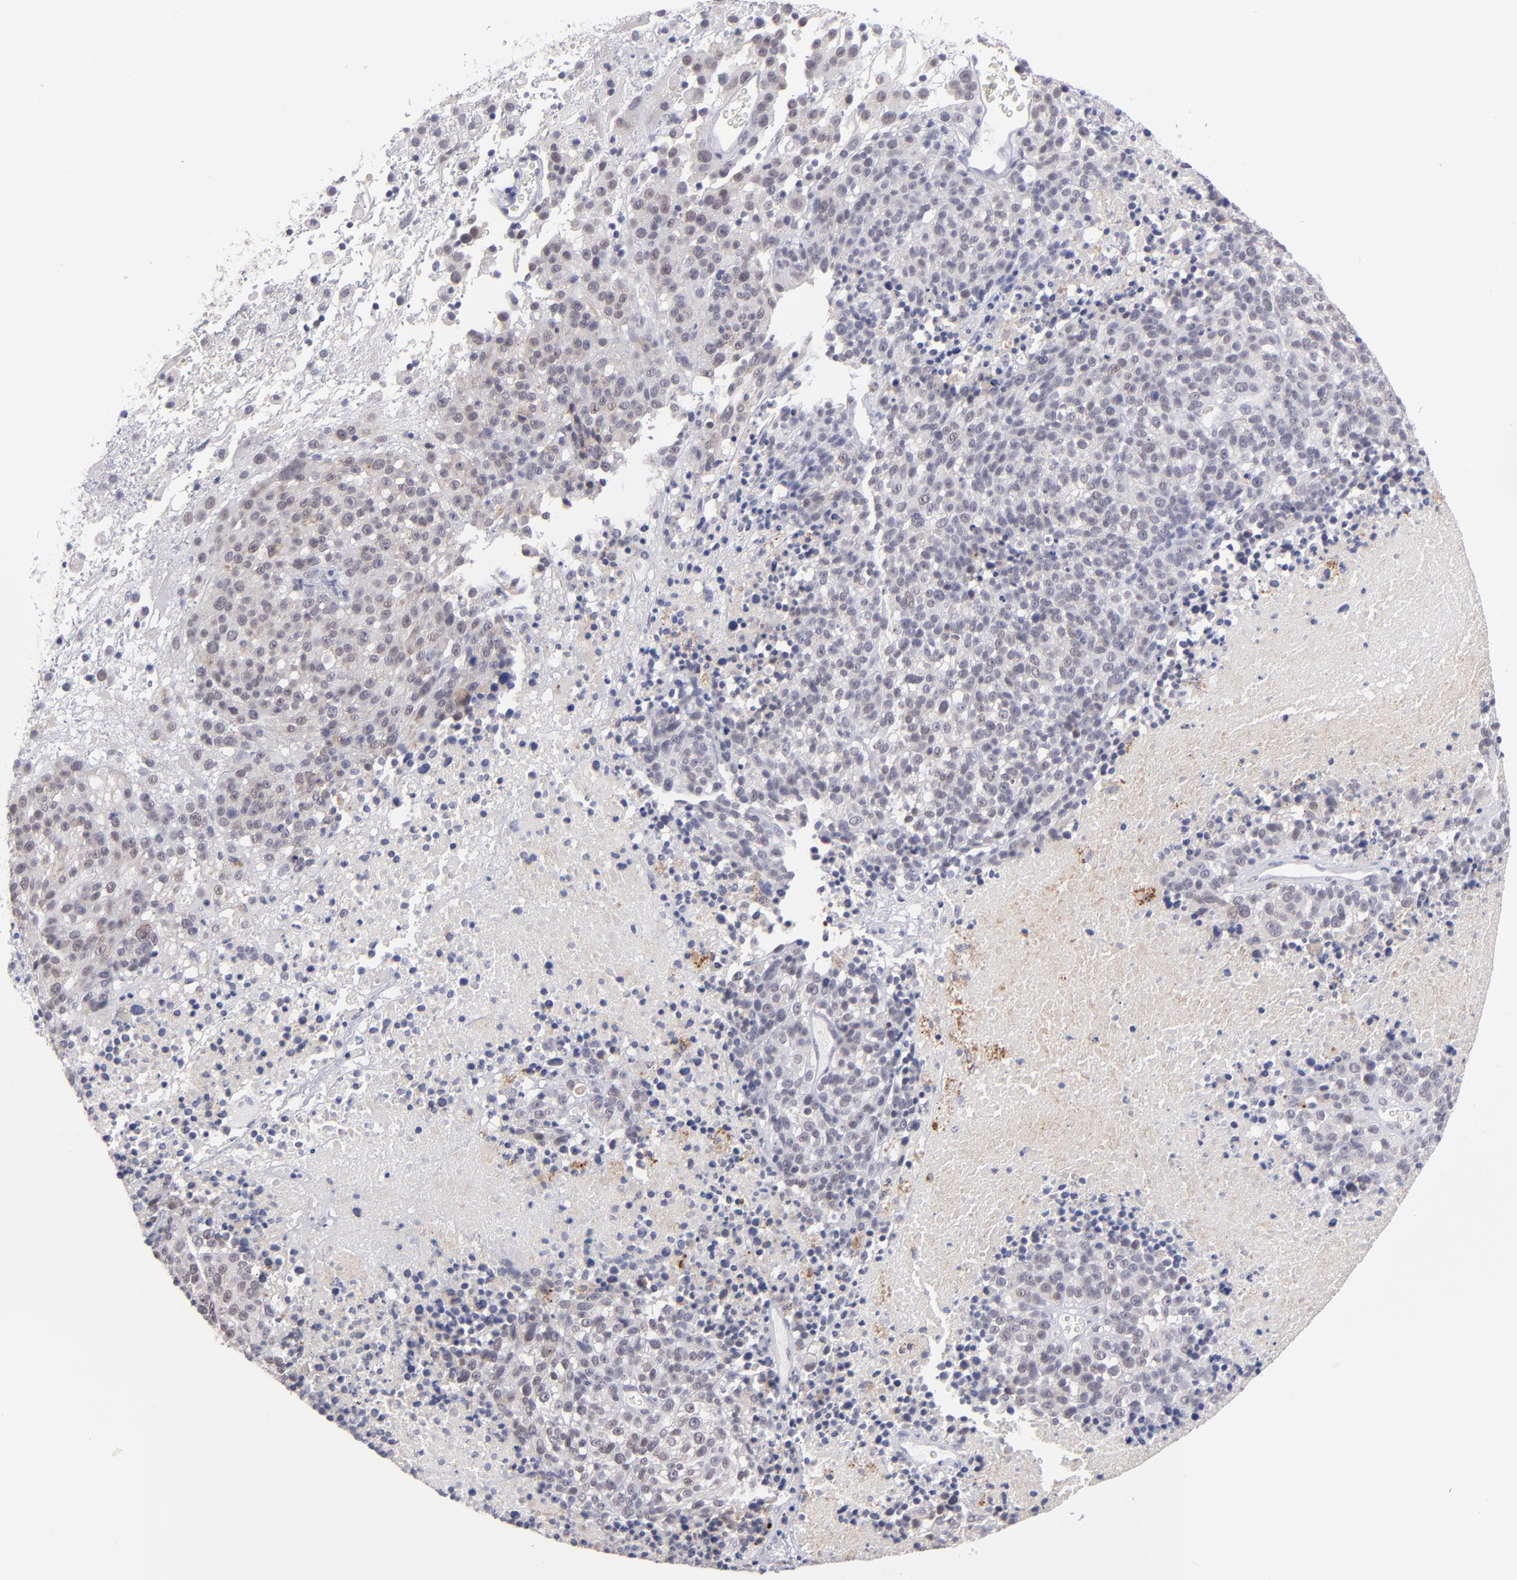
{"staining": {"intensity": "weak", "quantity": "25%-75%", "location": "cytoplasmic/membranous,nuclear"}, "tissue": "melanoma", "cell_type": "Tumor cells", "image_type": "cancer", "snomed": [{"axis": "morphology", "description": "Malignant melanoma, Metastatic site"}, {"axis": "topography", "description": "Cerebral cortex"}], "caption": "Immunohistochemical staining of human melanoma shows low levels of weak cytoplasmic/membranous and nuclear positivity in about 25%-75% of tumor cells.", "gene": "TEX11", "patient": {"sex": "female", "age": 52}}